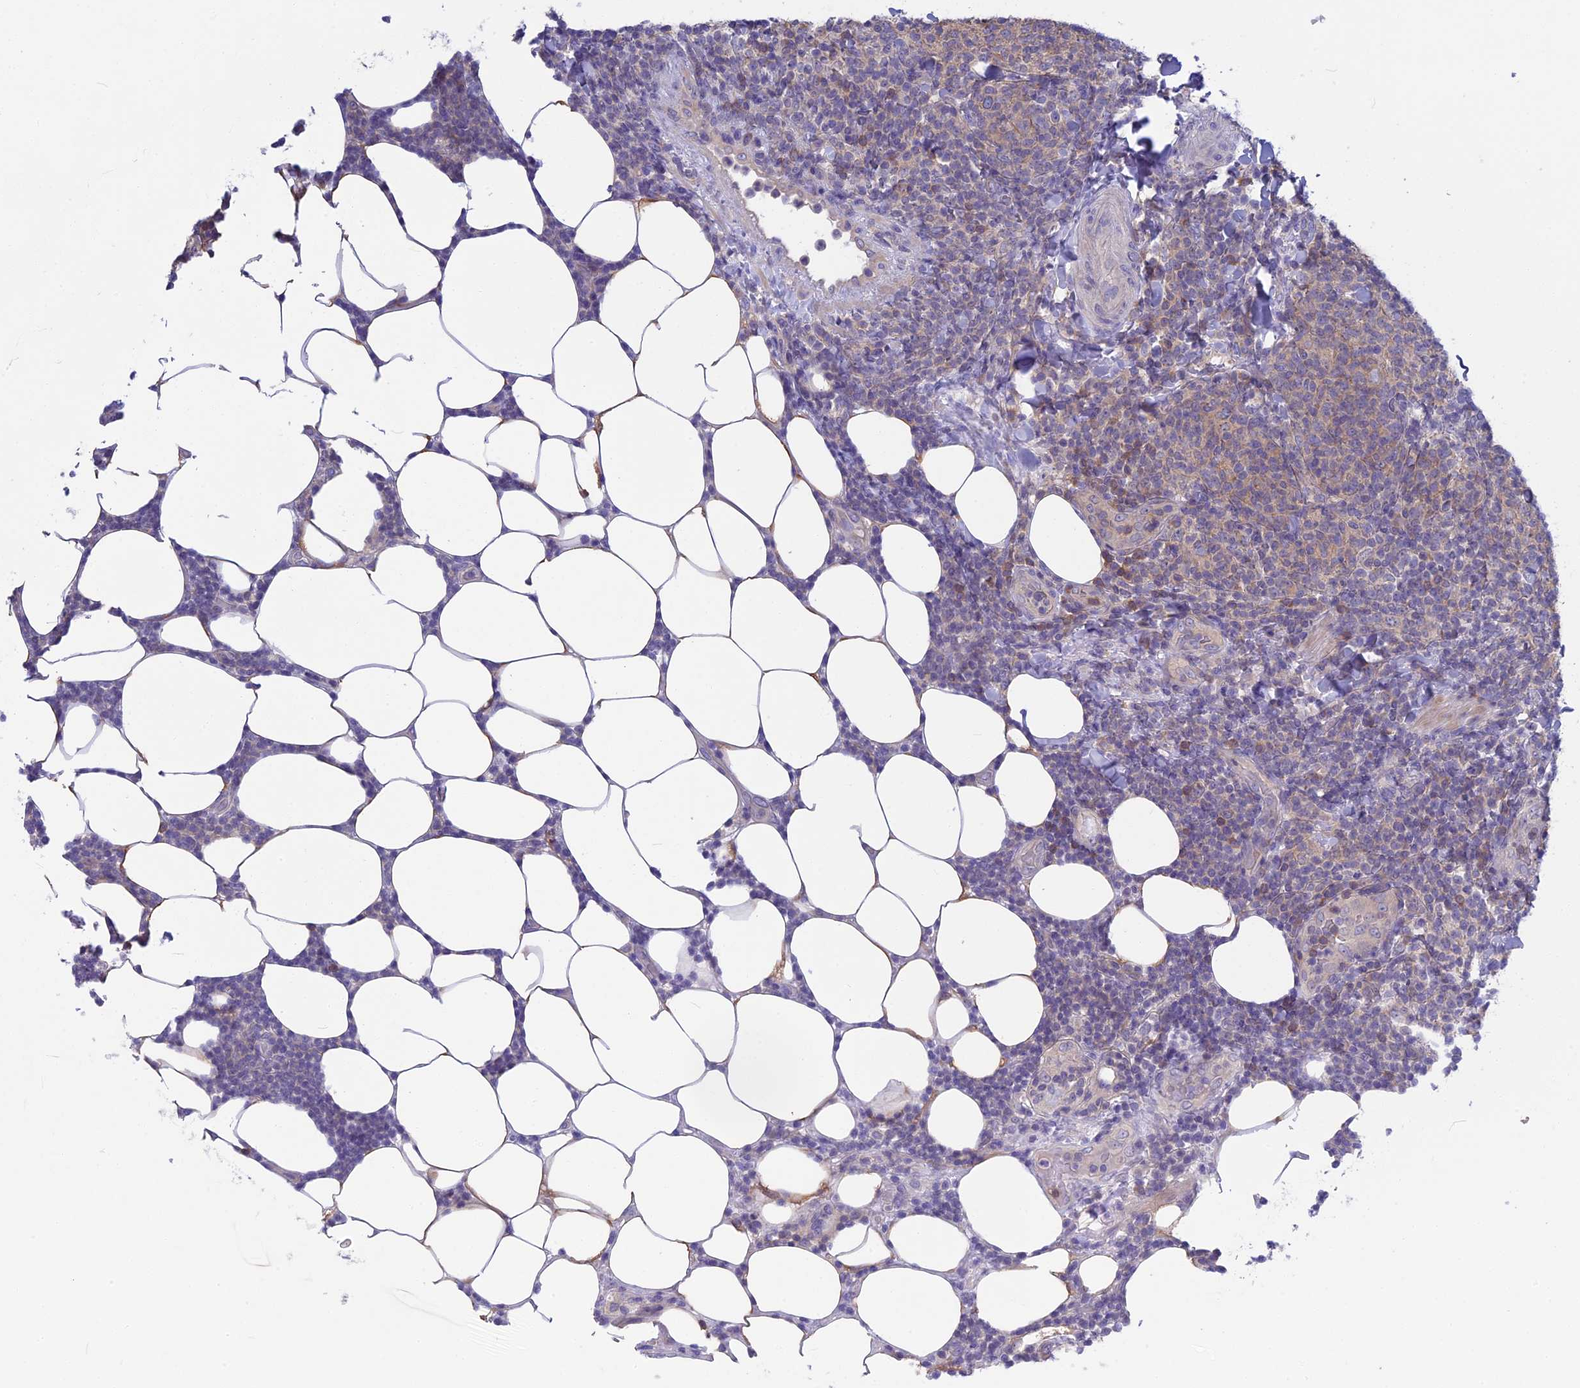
{"staining": {"intensity": "weak", "quantity": "<25%", "location": "cytoplasmic/membranous"}, "tissue": "lymphoma", "cell_type": "Tumor cells", "image_type": "cancer", "snomed": [{"axis": "morphology", "description": "Malignant lymphoma, non-Hodgkin's type, Low grade"}, {"axis": "topography", "description": "Lymph node"}], "caption": "The image displays no staining of tumor cells in lymphoma.", "gene": "SNAP91", "patient": {"sex": "male", "age": 66}}